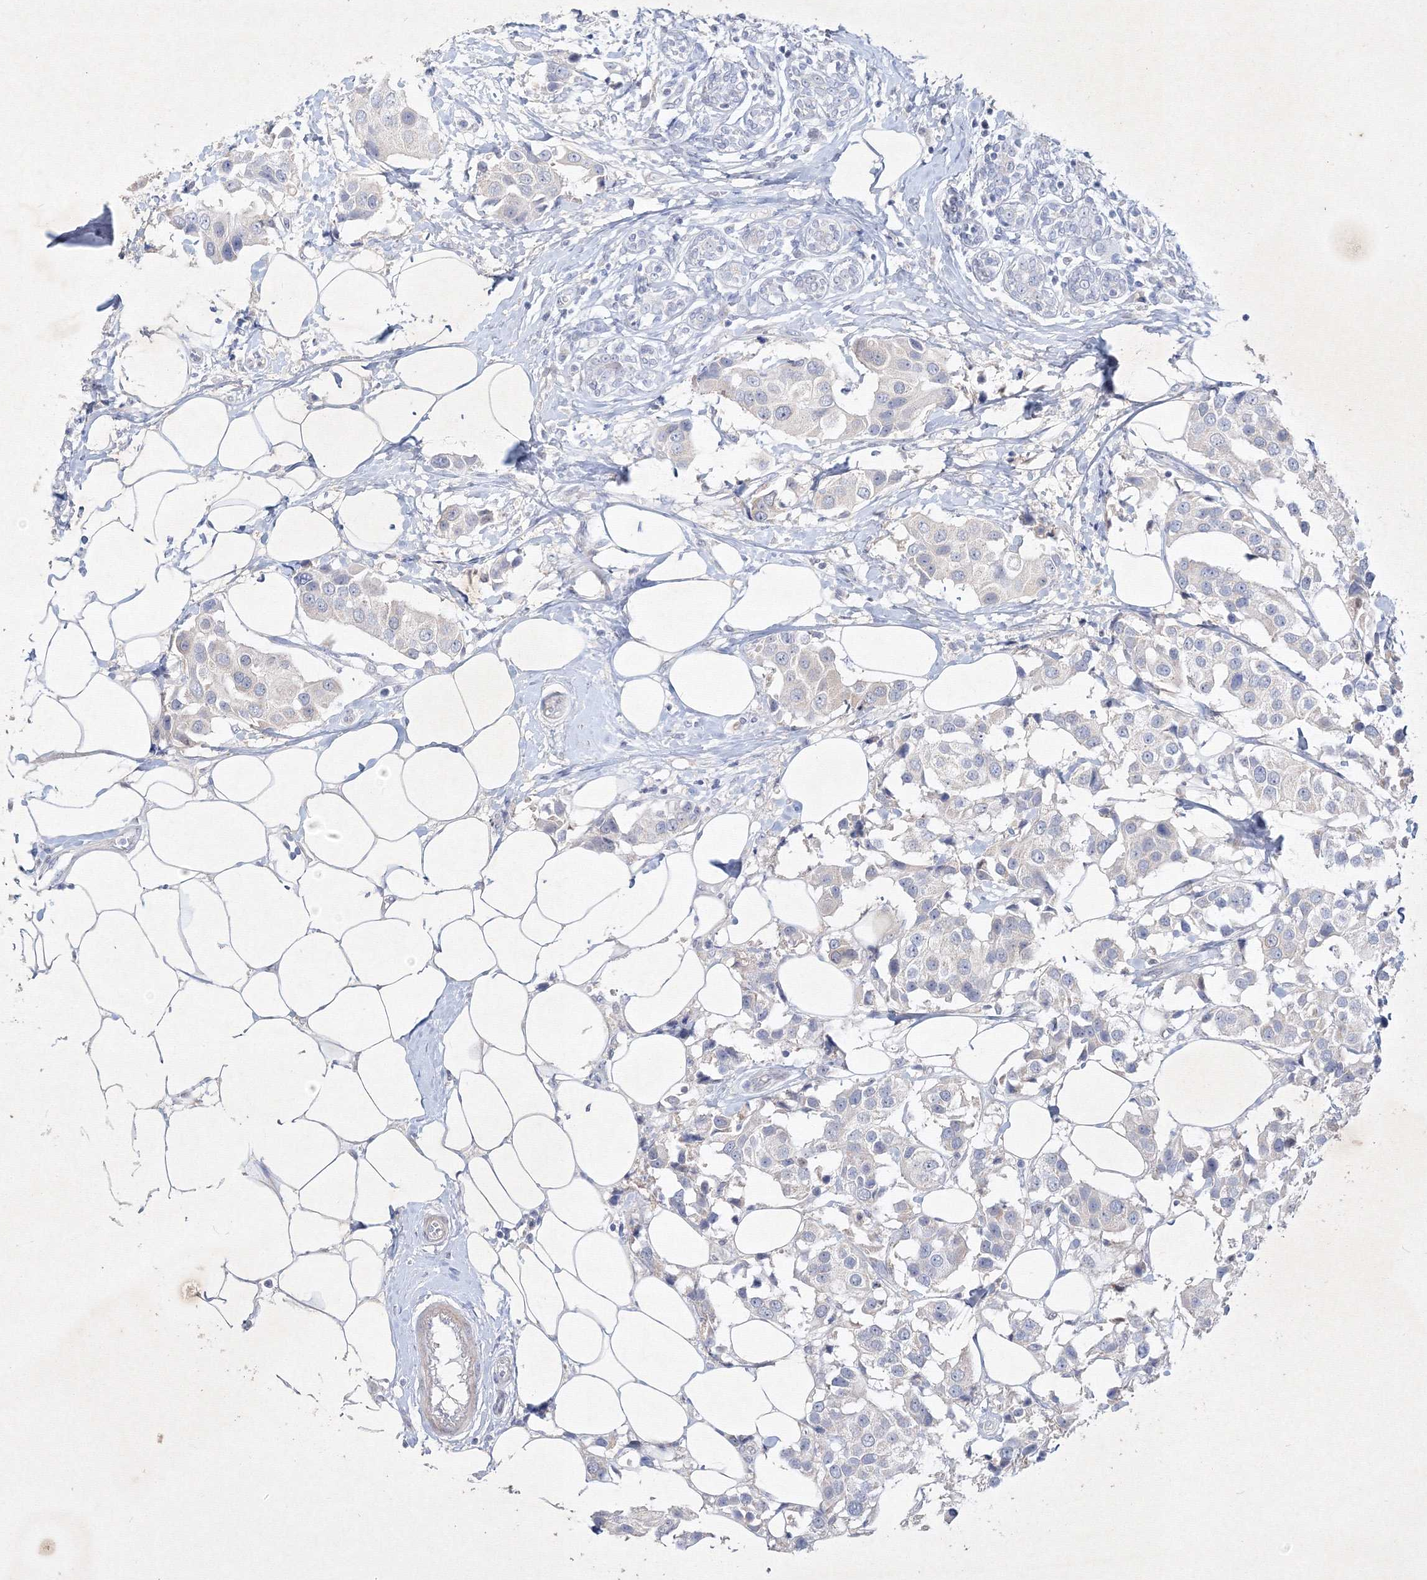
{"staining": {"intensity": "negative", "quantity": "none", "location": "none"}, "tissue": "breast cancer", "cell_type": "Tumor cells", "image_type": "cancer", "snomed": [{"axis": "morphology", "description": "Normal tissue, NOS"}, {"axis": "morphology", "description": "Duct carcinoma"}, {"axis": "topography", "description": "Breast"}], "caption": "This is an immunohistochemistry histopathology image of human intraductal carcinoma (breast). There is no positivity in tumor cells.", "gene": "CXXC4", "patient": {"sex": "female", "age": 39}}